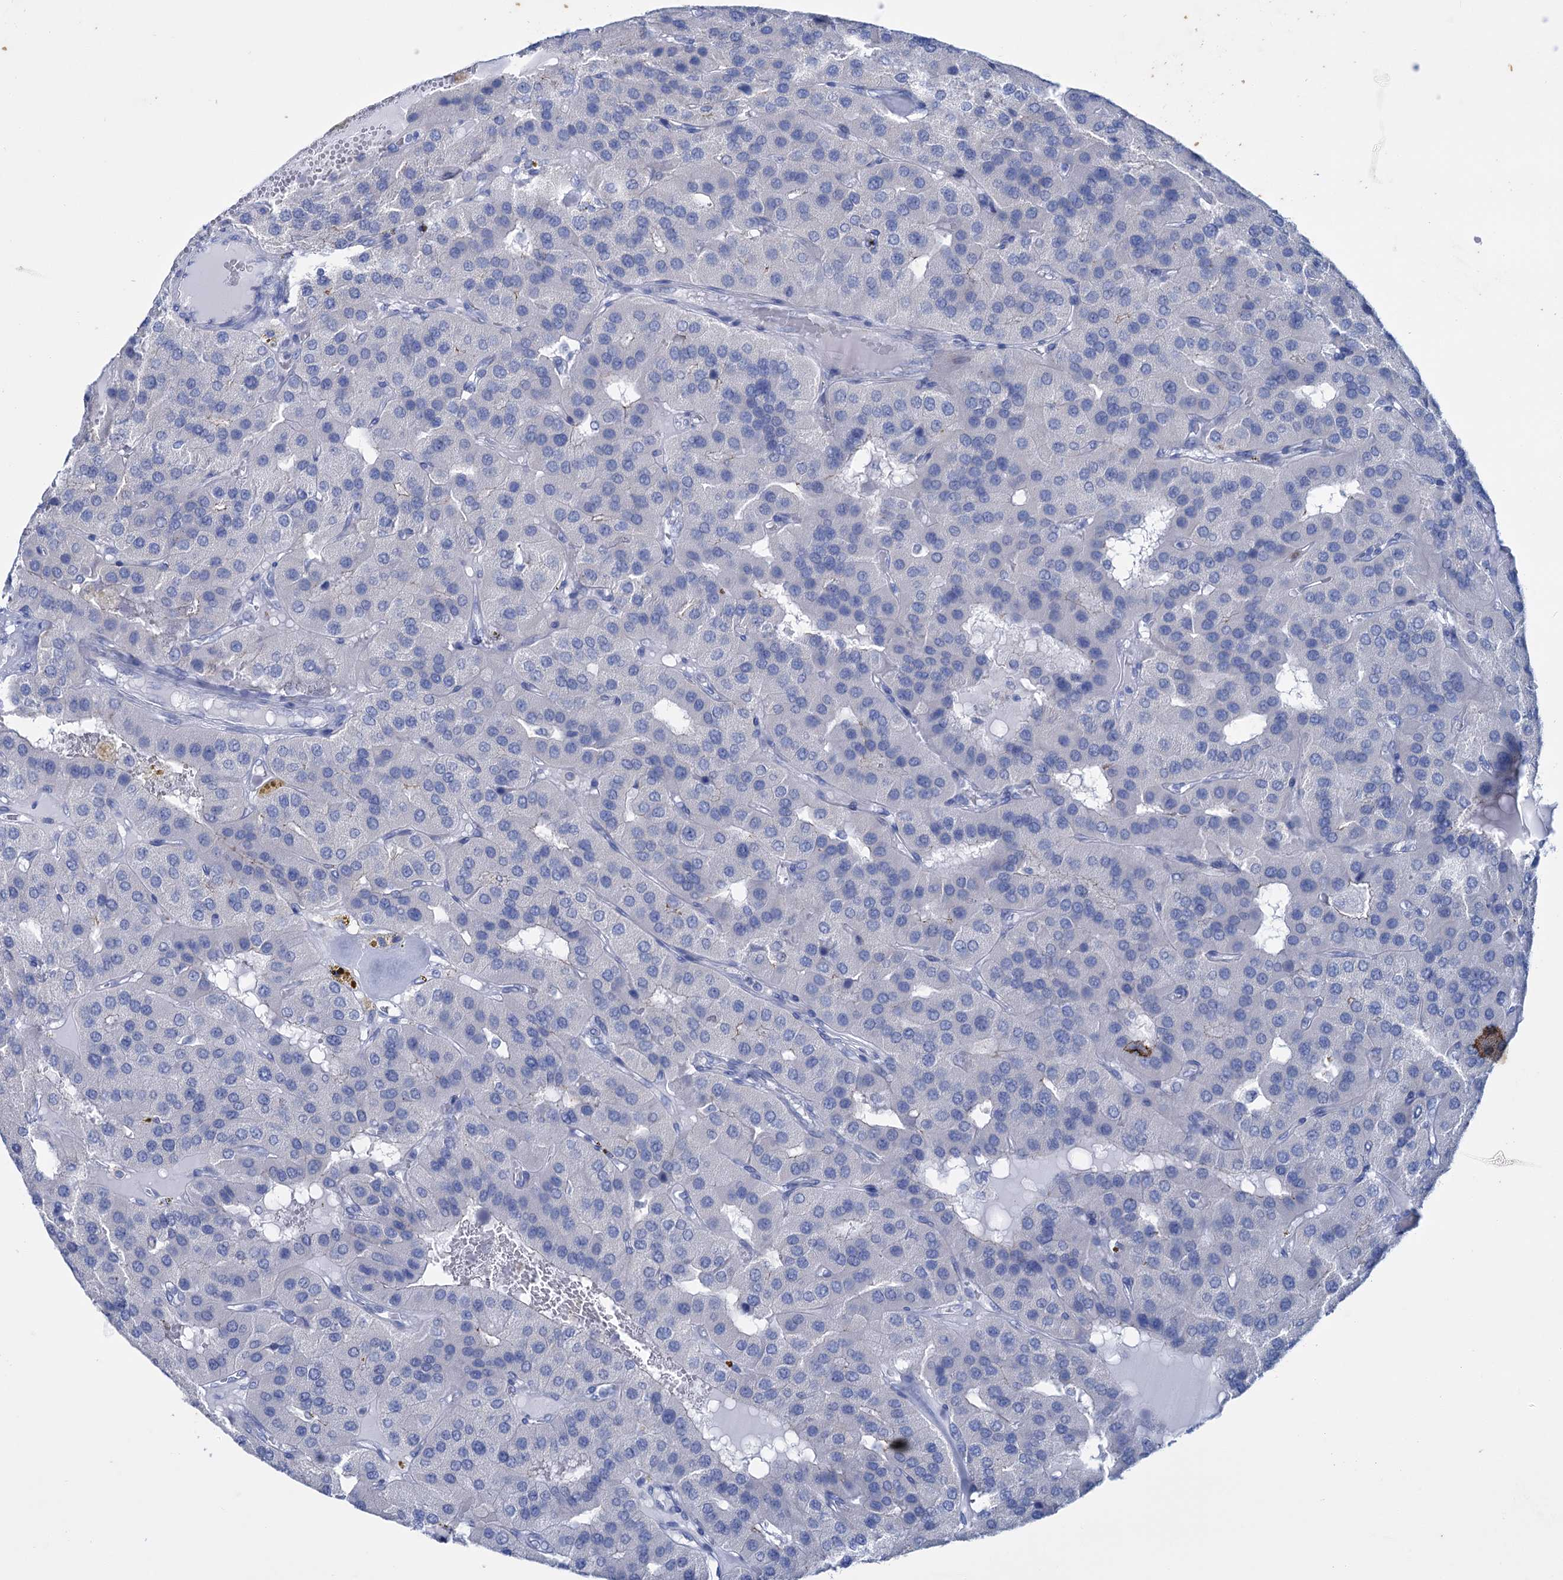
{"staining": {"intensity": "negative", "quantity": "none", "location": "none"}, "tissue": "parathyroid gland", "cell_type": "Glandular cells", "image_type": "normal", "snomed": [{"axis": "morphology", "description": "Normal tissue, NOS"}, {"axis": "morphology", "description": "Adenoma, NOS"}, {"axis": "topography", "description": "Parathyroid gland"}], "caption": "Parathyroid gland stained for a protein using immunohistochemistry (IHC) demonstrates no expression glandular cells.", "gene": "FAAP20", "patient": {"sex": "female", "age": 86}}